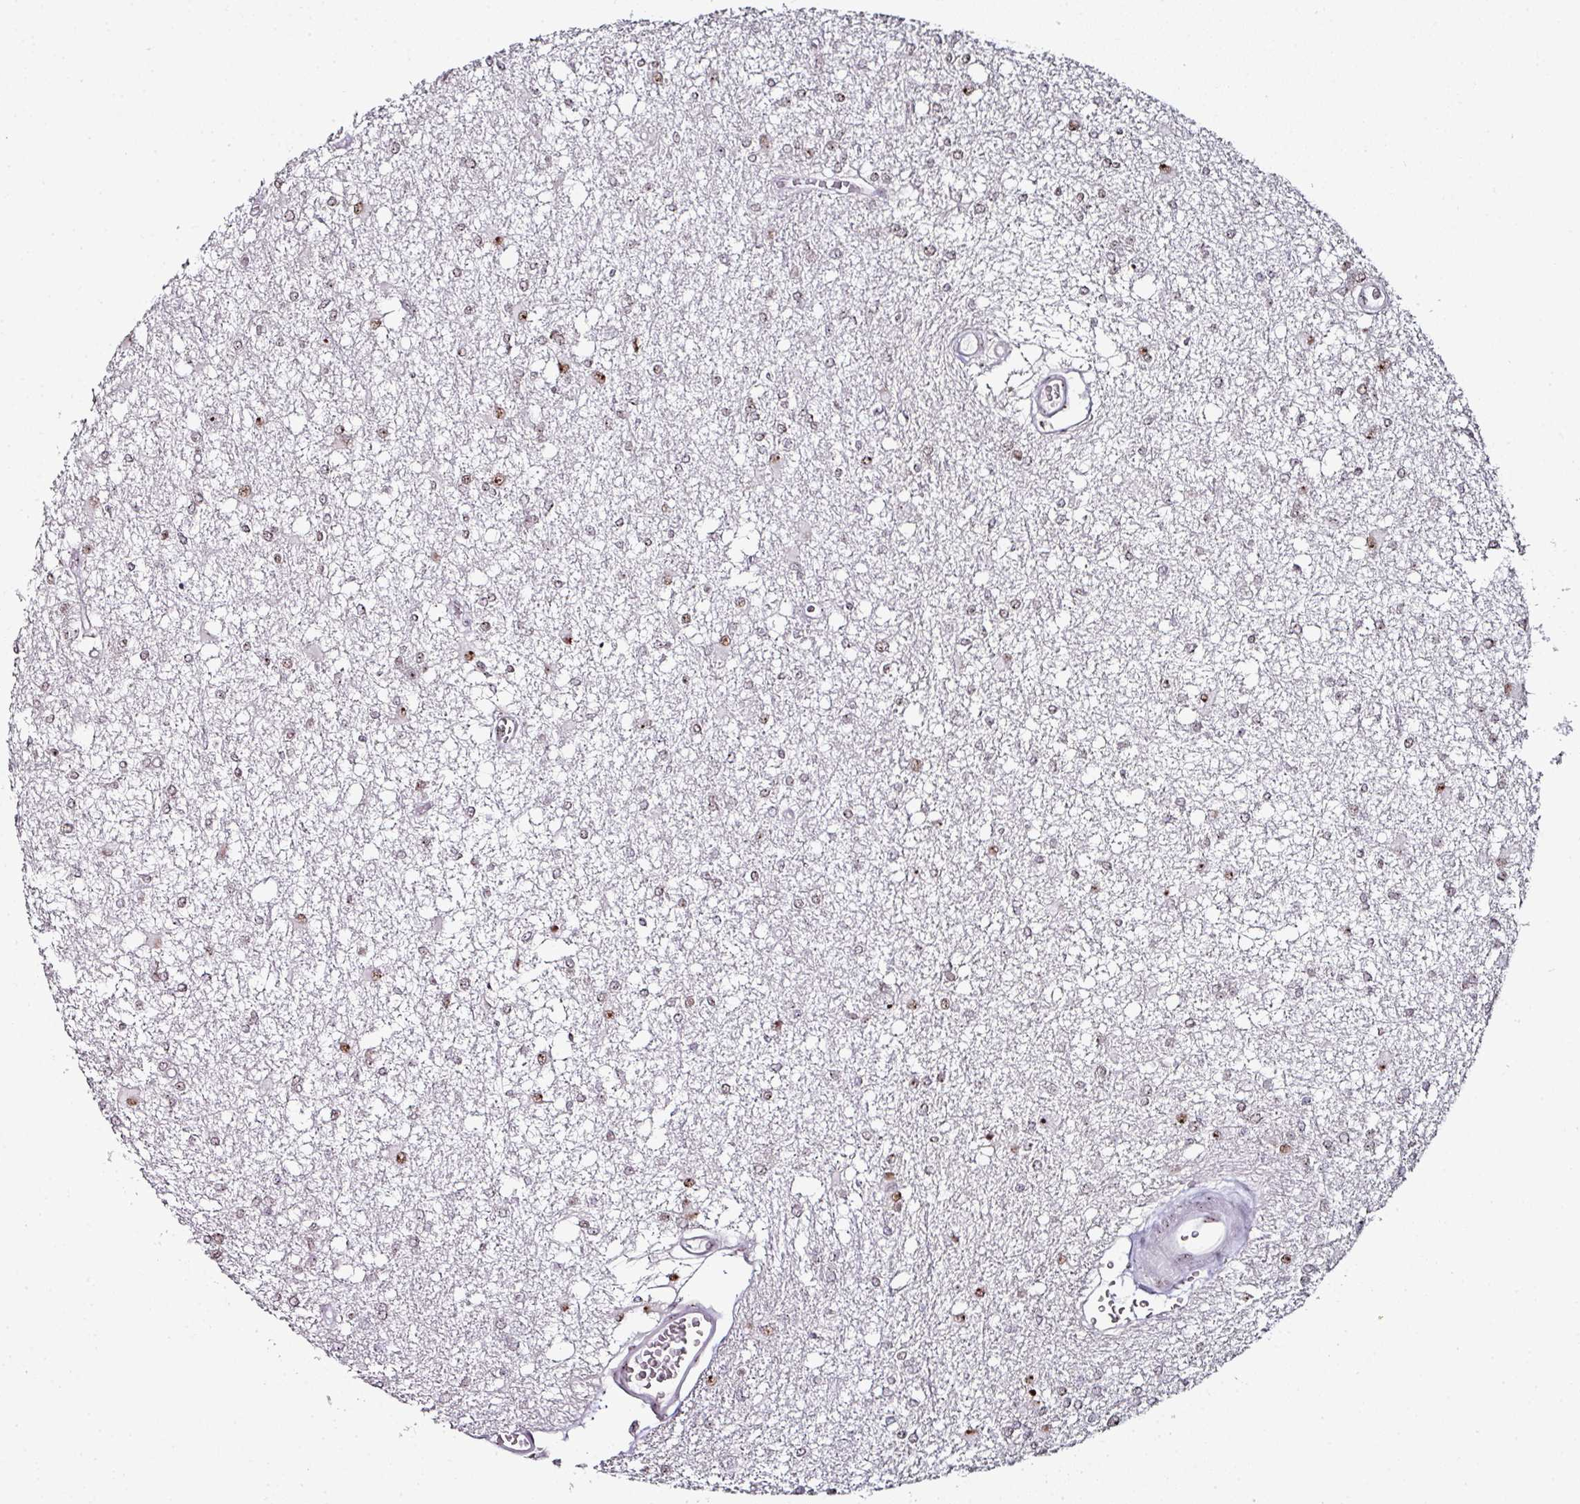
{"staining": {"intensity": "weak", "quantity": ">75%", "location": "nuclear"}, "tissue": "glioma", "cell_type": "Tumor cells", "image_type": "cancer", "snomed": [{"axis": "morphology", "description": "Glioma, malignant, High grade"}, {"axis": "topography", "description": "Brain"}], "caption": "Protein expression analysis of glioma exhibits weak nuclear staining in about >75% of tumor cells.", "gene": "NACC2", "patient": {"sex": "male", "age": 48}}